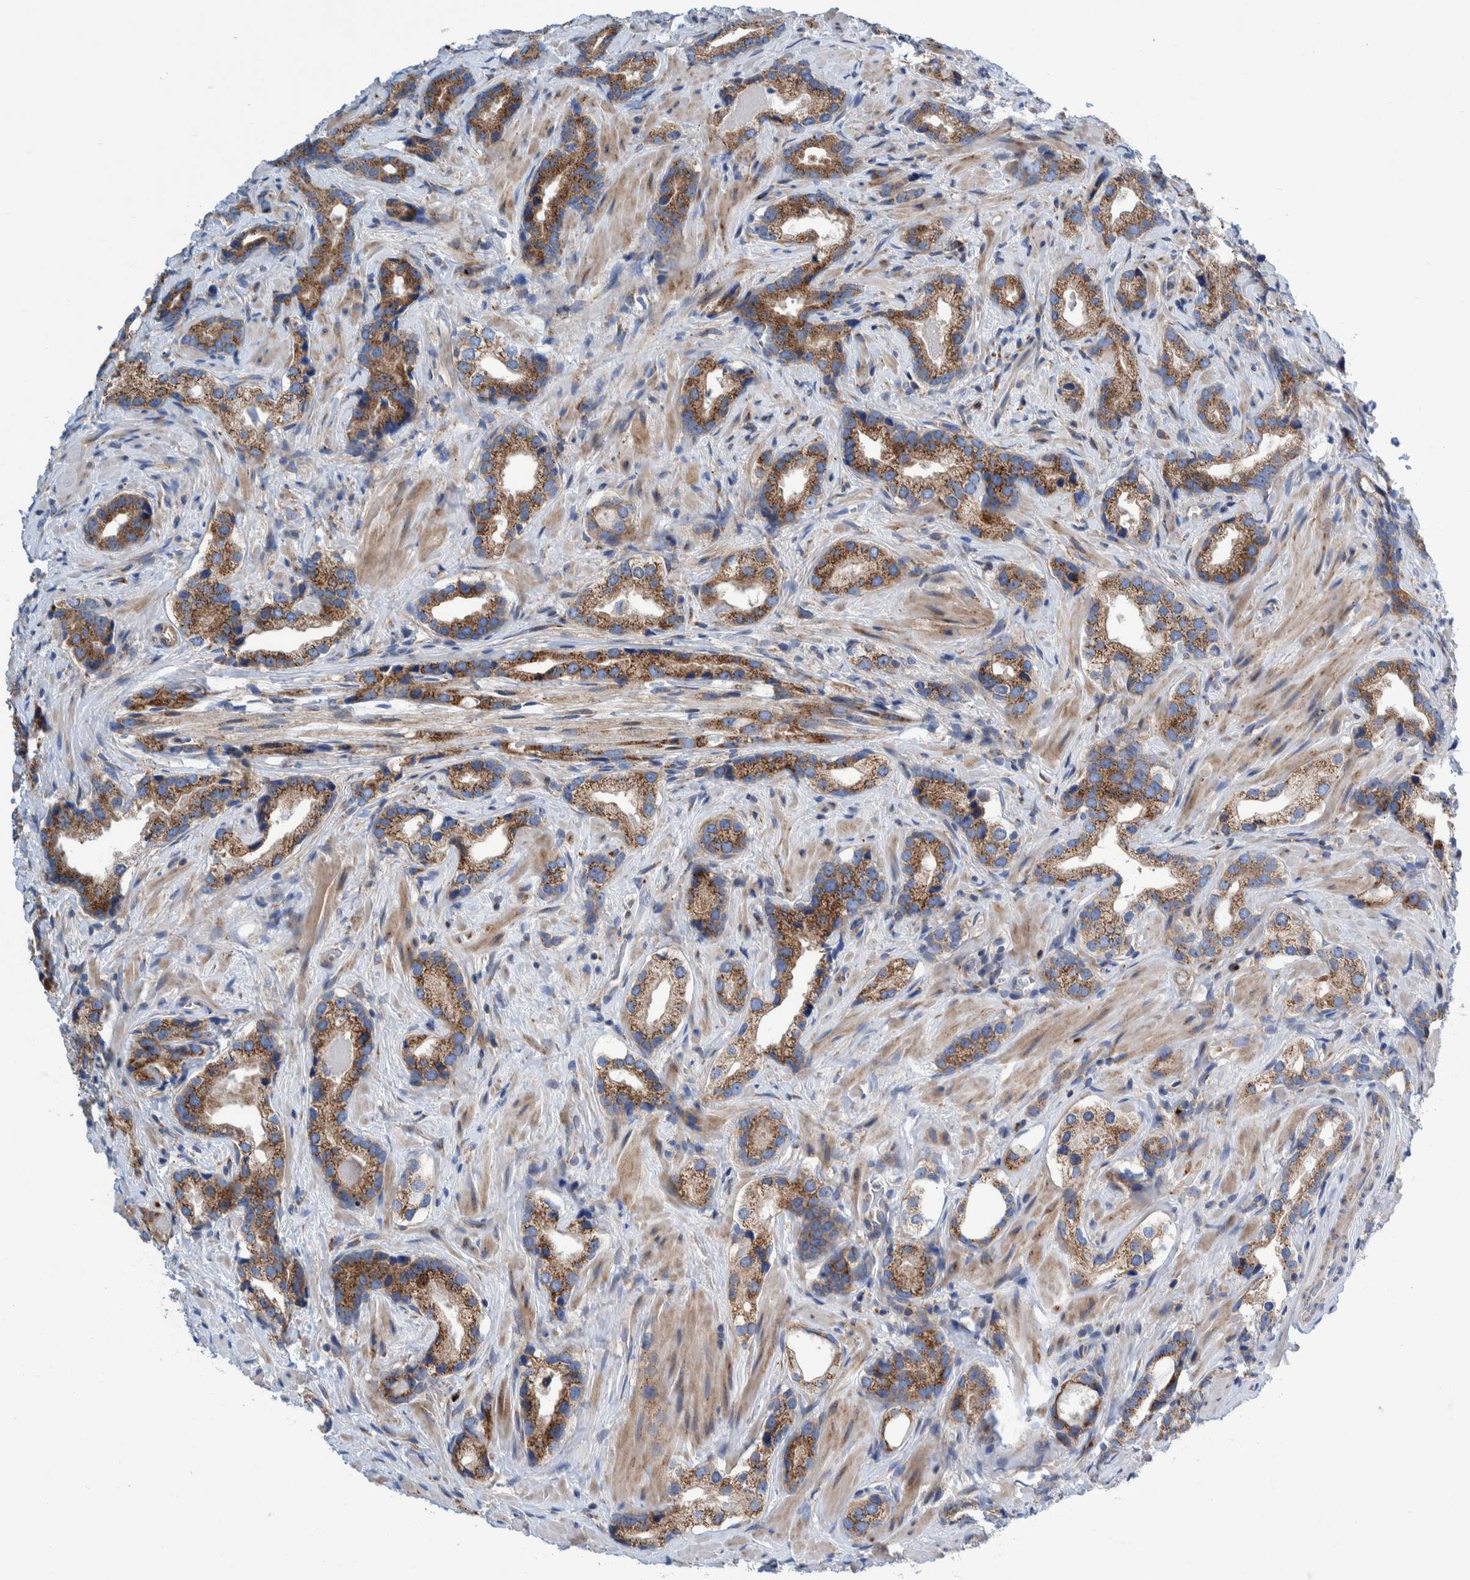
{"staining": {"intensity": "moderate", "quantity": ">75%", "location": "cytoplasmic/membranous"}, "tissue": "prostate cancer", "cell_type": "Tumor cells", "image_type": "cancer", "snomed": [{"axis": "morphology", "description": "Adenocarcinoma, High grade"}, {"axis": "topography", "description": "Prostate"}], "caption": "The histopathology image exhibits a brown stain indicating the presence of a protein in the cytoplasmic/membranous of tumor cells in prostate cancer (high-grade adenocarcinoma). The protein of interest is stained brown, and the nuclei are stained in blue (DAB IHC with brightfield microscopy, high magnification).", "gene": "TRIM58", "patient": {"sex": "male", "age": 63}}